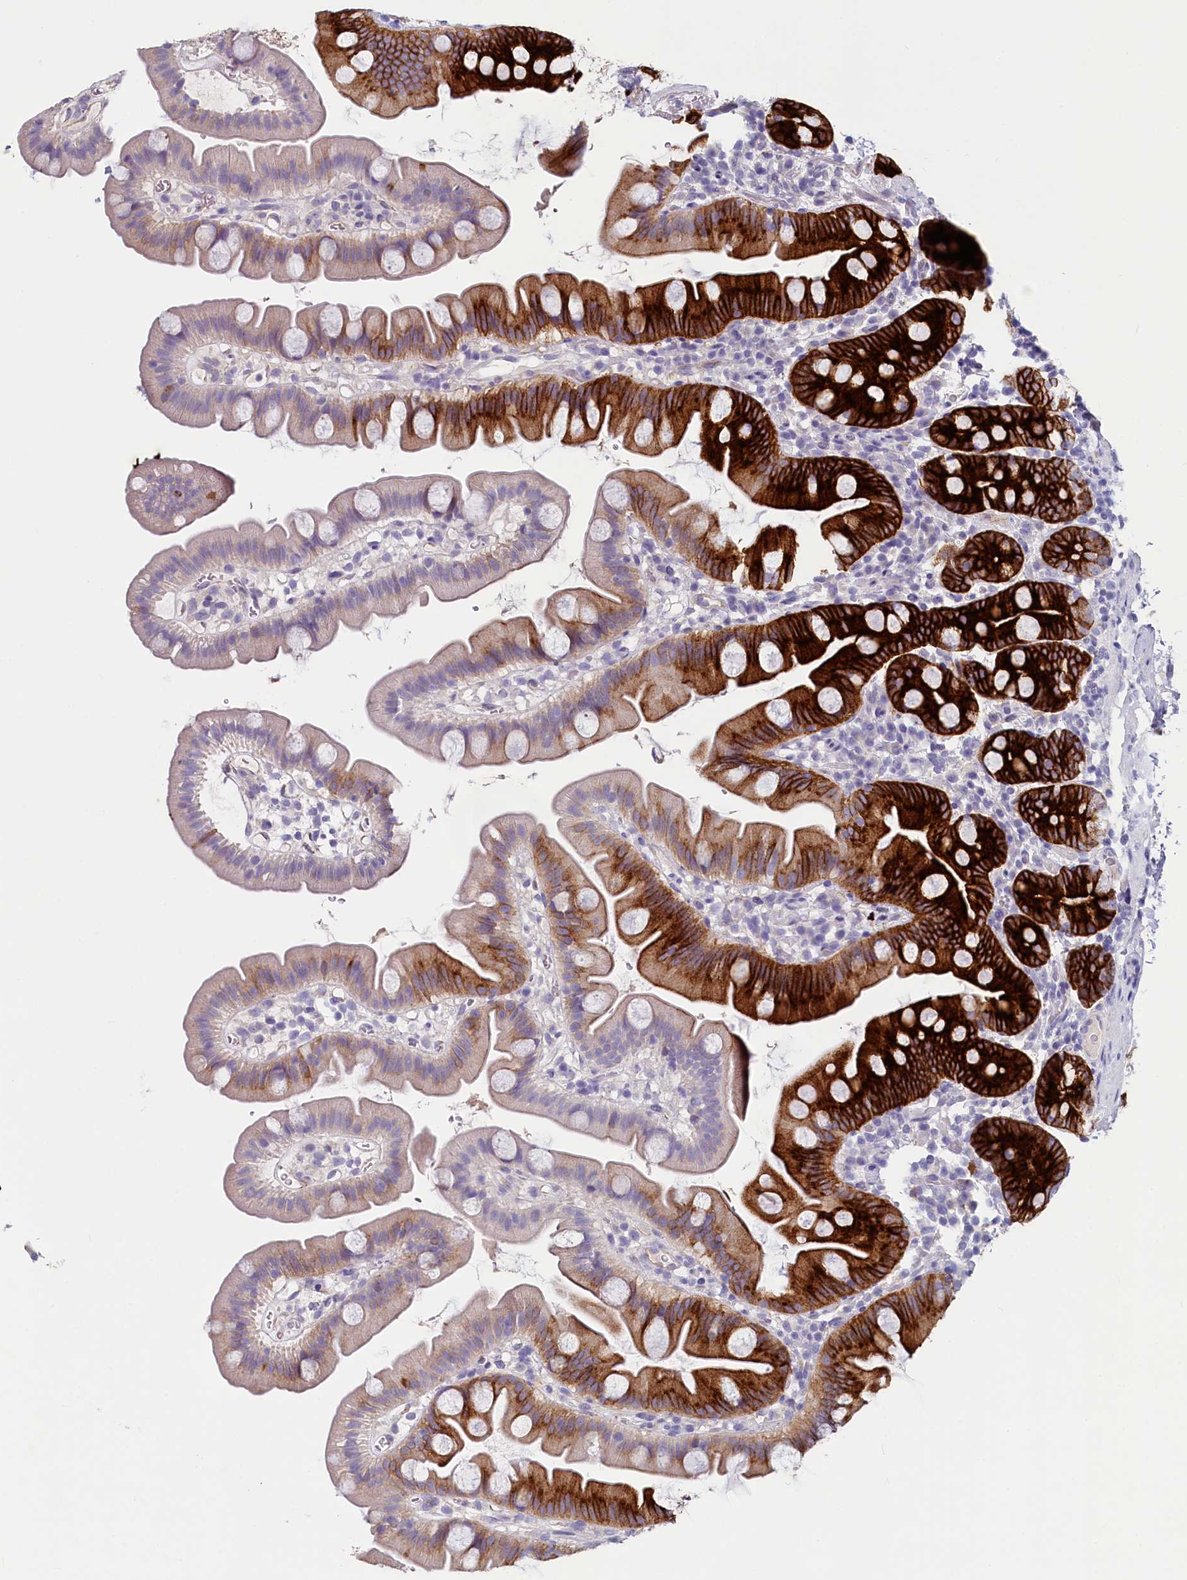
{"staining": {"intensity": "strong", "quantity": "25%-75%", "location": "cytoplasmic/membranous"}, "tissue": "small intestine", "cell_type": "Glandular cells", "image_type": "normal", "snomed": [{"axis": "morphology", "description": "Normal tissue, NOS"}, {"axis": "topography", "description": "Small intestine"}], "caption": "Immunohistochemistry (IHC) (DAB) staining of benign human small intestine shows strong cytoplasmic/membranous protein positivity in about 25%-75% of glandular cells.", "gene": "INSC", "patient": {"sex": "female", "age": 68}}